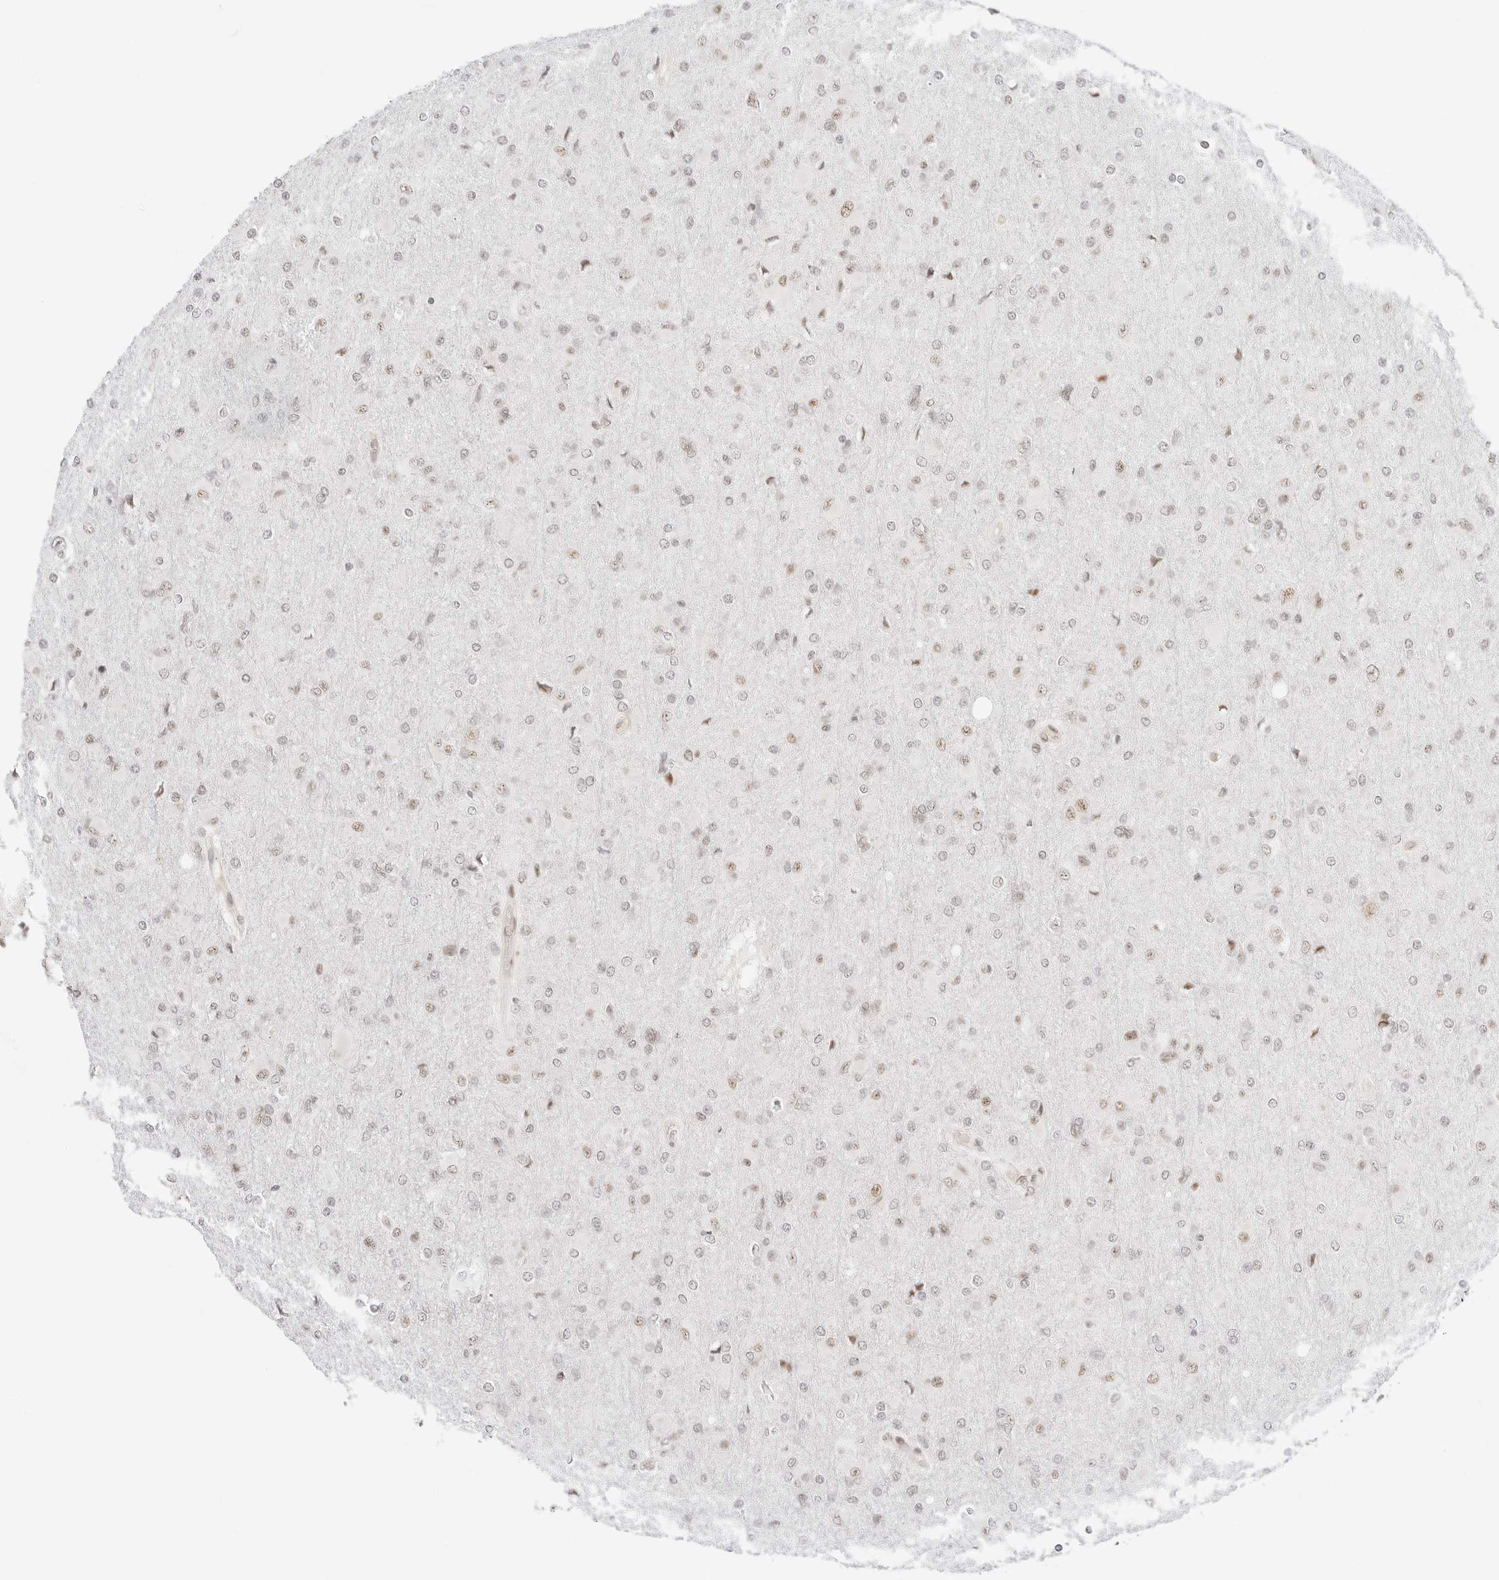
{"staining": {"intensity": "negative", "quantity": "none", "location": "none"}, "tissue": "glioma", "cell_type": "Tumor cells", "image_type": "cancer", "snomed": [{"axis": "morphology", "description": "Glioma, malignant, High grade"}, {"axis": "topography", "description": "Cerebral cortex"}], "caption": "There is no significant staining in tumor cells of glioma.", "gene": "ITGA6", "patient": {"sex": "female", "age": 36}}